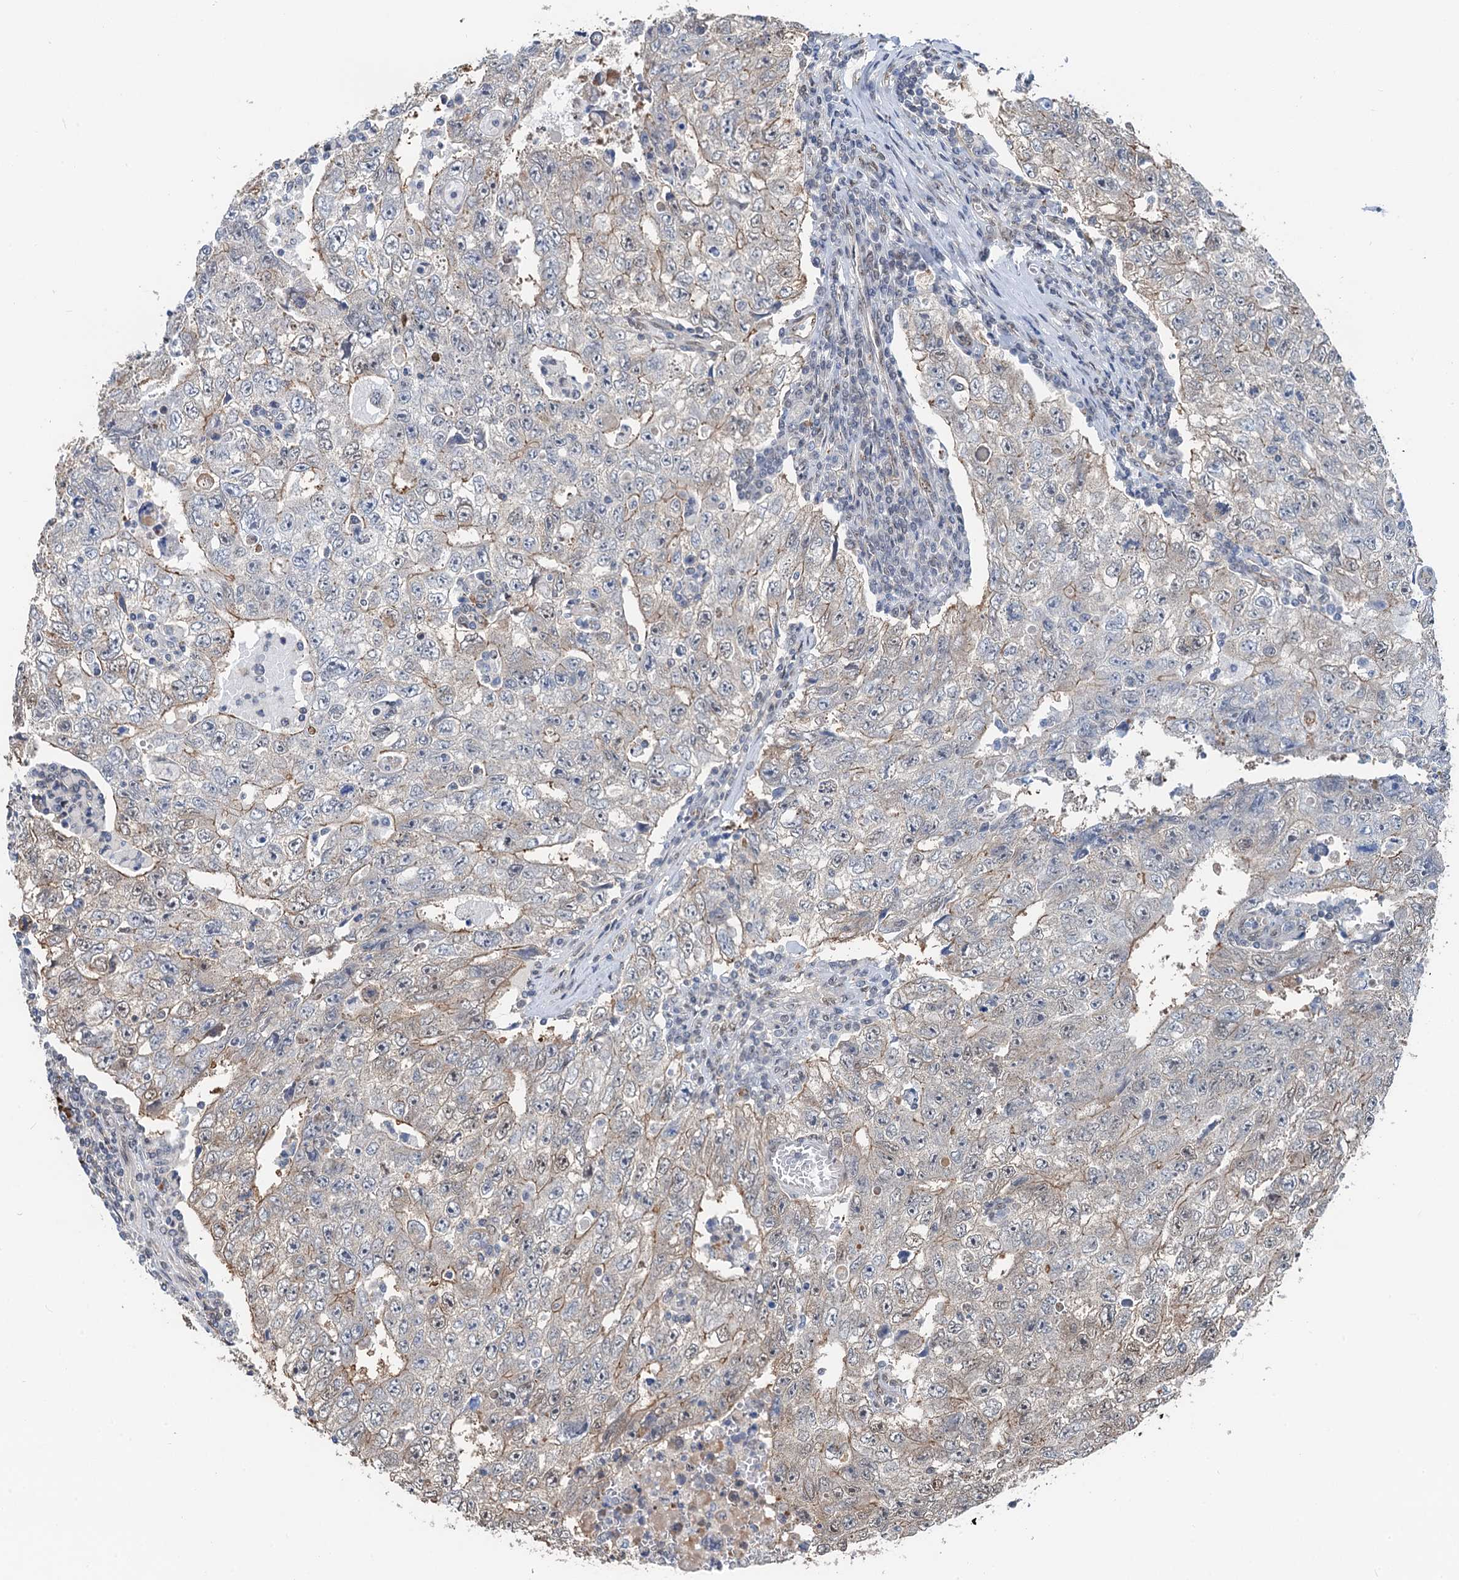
{"staining": {"intensity": "weak", "quantity": "<25%", "location": "cytoplasmic/membranous"}, "tissue": "testis cancer", "cell_type": "Tumor cells", "image_type": "cancer", "snomed": [{"axis": "morphology", "description": "Carcinoma, Embryonal, NOS"}, {"axis": "topography", "description": "Testis"}], "caption": "The IHC histopathology image has no significant expression in tumor cells of testis embryonal carcinoma tissue.", "gene": "CFDP1", "patient": {"sex": "male", "age": 17}}